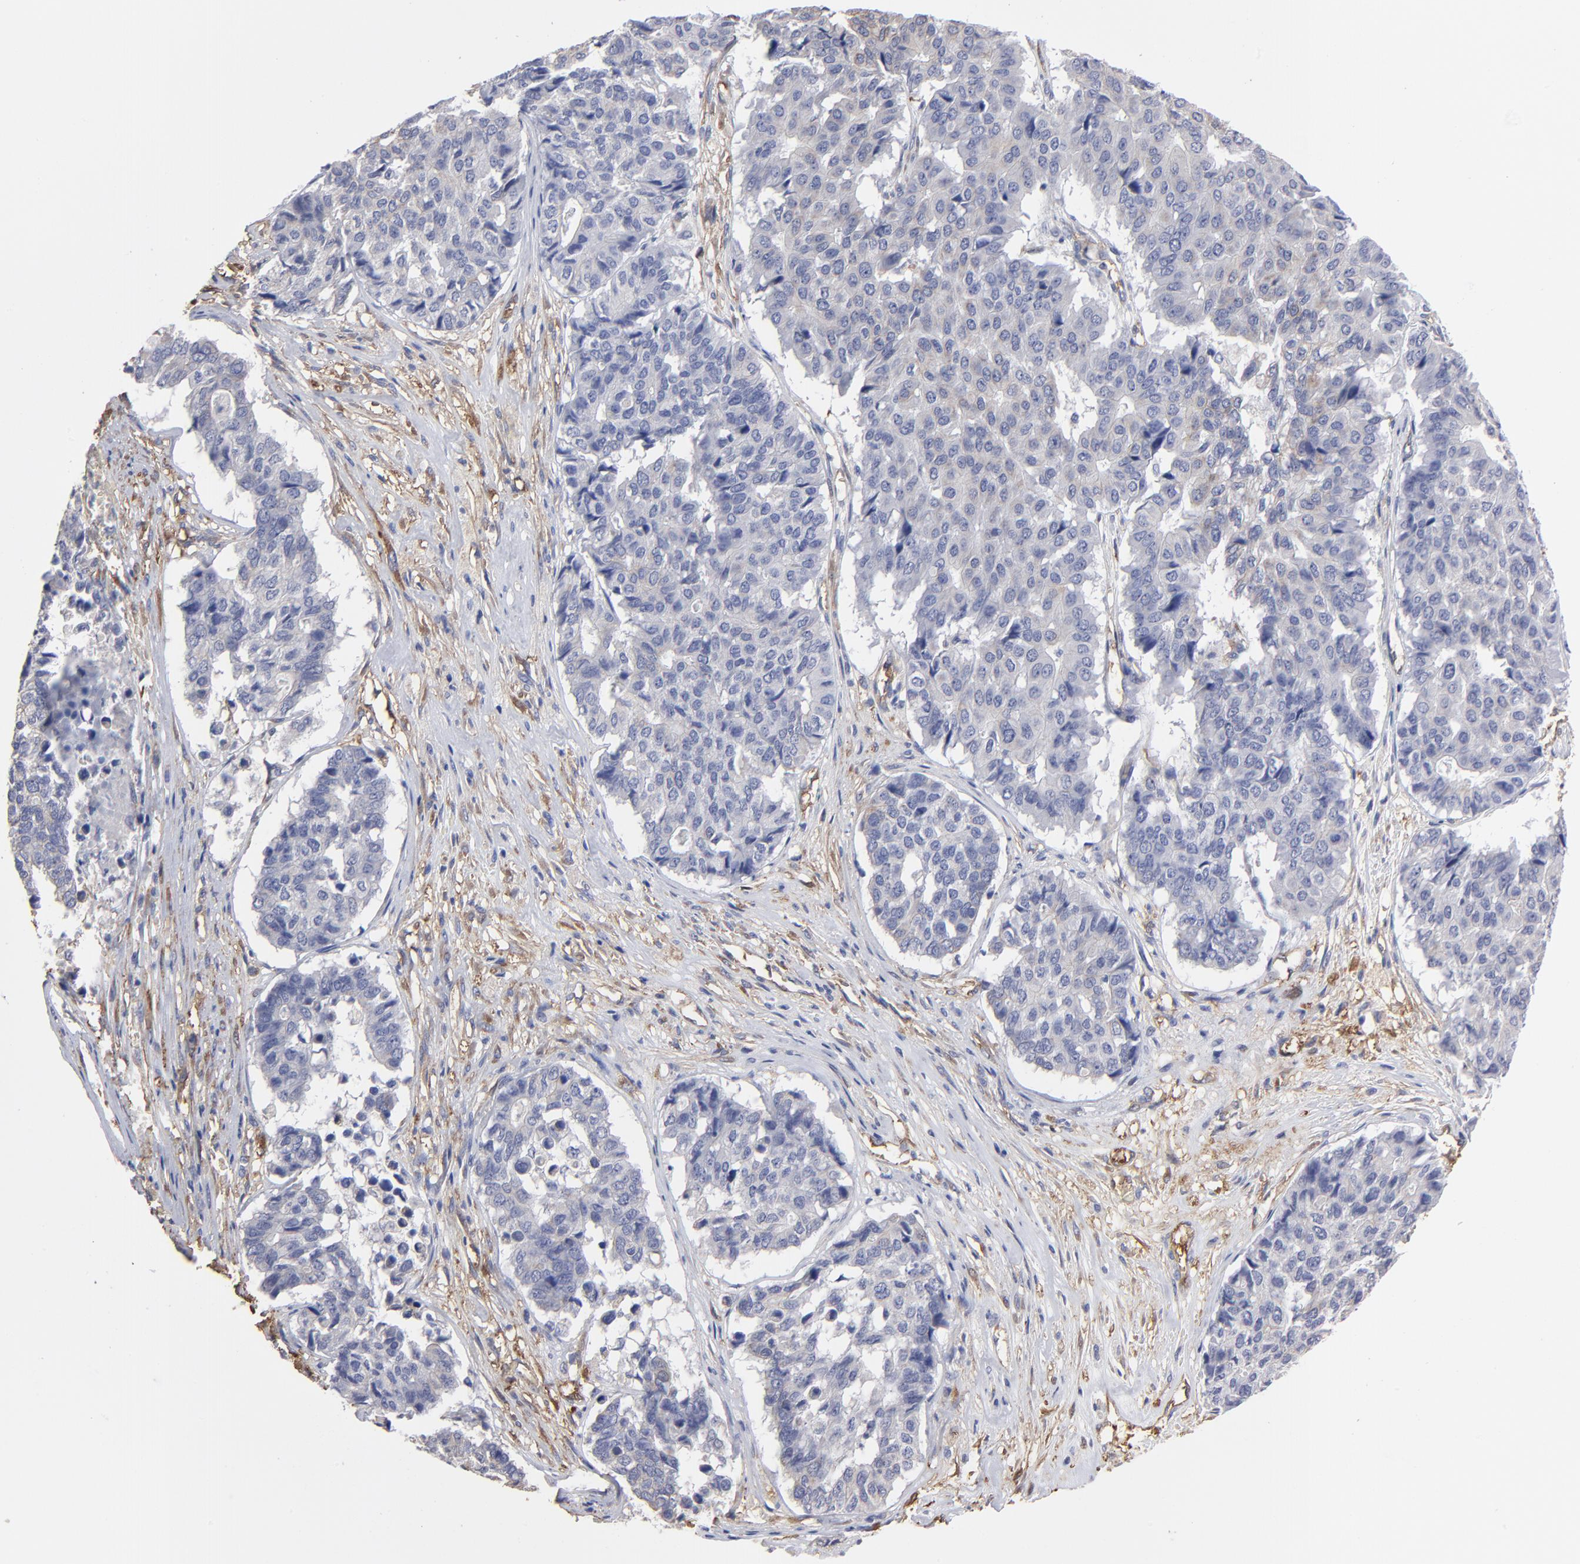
{"staining": {"intensity": "negative", "quantity": "none", "location": "none"}, "tissue": "pancreatic cancer", "cell_type": "Tumor cells", "image_type": "cancer", "snomed": [{"axis": "morphology", "description": "Adenocarcinoma, NOS"}, {"axis": "topography", "description": "Pancreas"}], "caption": "This is a image of immunohistochemistry staining of pancreatic cancer, which shows no expression in tumor cells.", "gene": "CILP", "patient": {"sex": "male", "age": 50}}